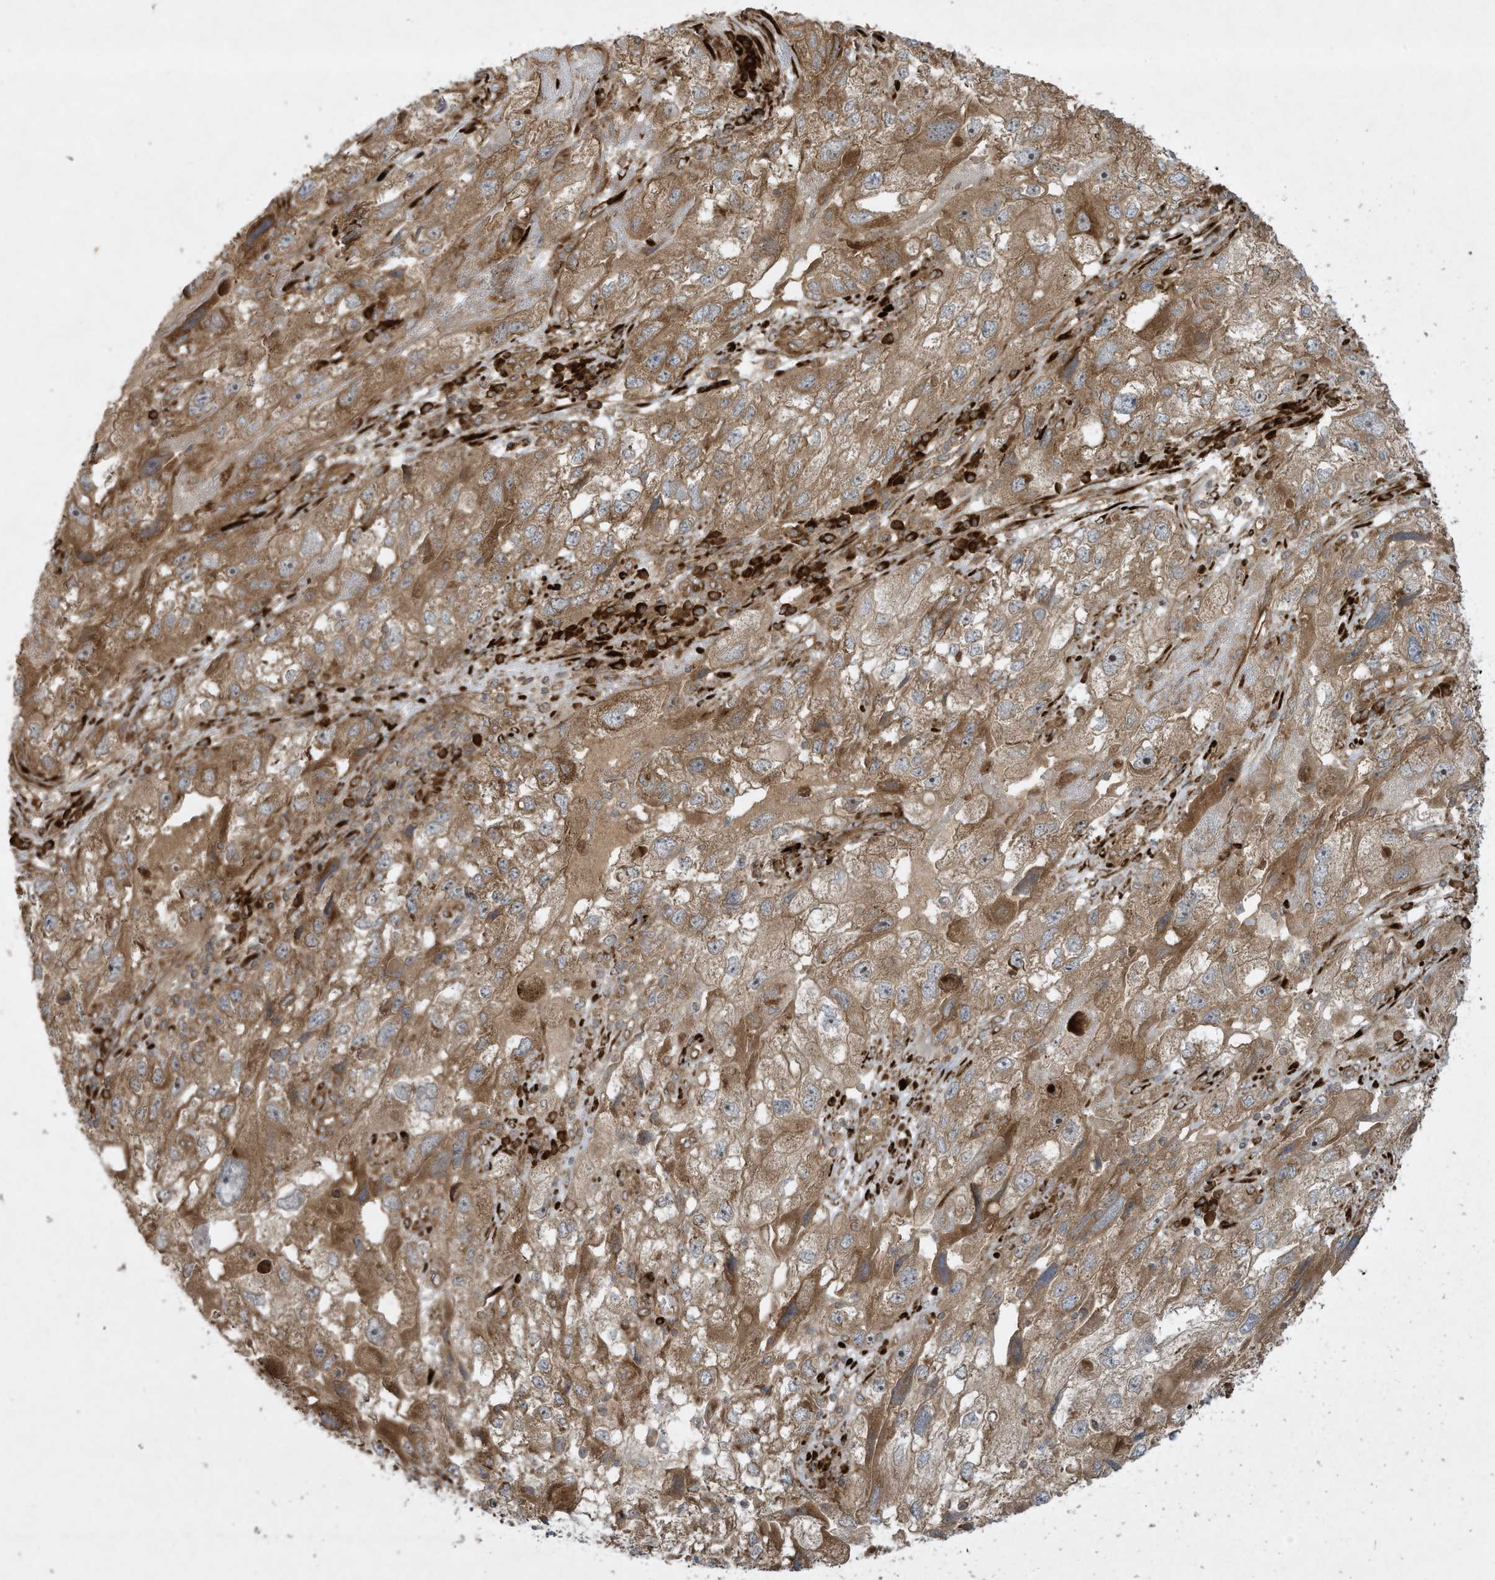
{"staining": {"intensity": "moderate", "quantity": ">75%", "location": "cytoplasmic/membranous"}, "tissue": "endometrial cancer", "cell_type": "Tumor cells", "image_type": "cancer", "snomed": [{"axis": "morphology", "description": "Adenocarcinoma, NOS"}, {"axis": "topography", "description": "Endometrium"}], "caption": "Tumor cells reveal moderate cytoplasmic/membranous staining in approximately >75% of cells in endometrial cancer (adenocarcinoma).", "gene": "DDIT4", "patient": {"sex": "female", "age": 49}}